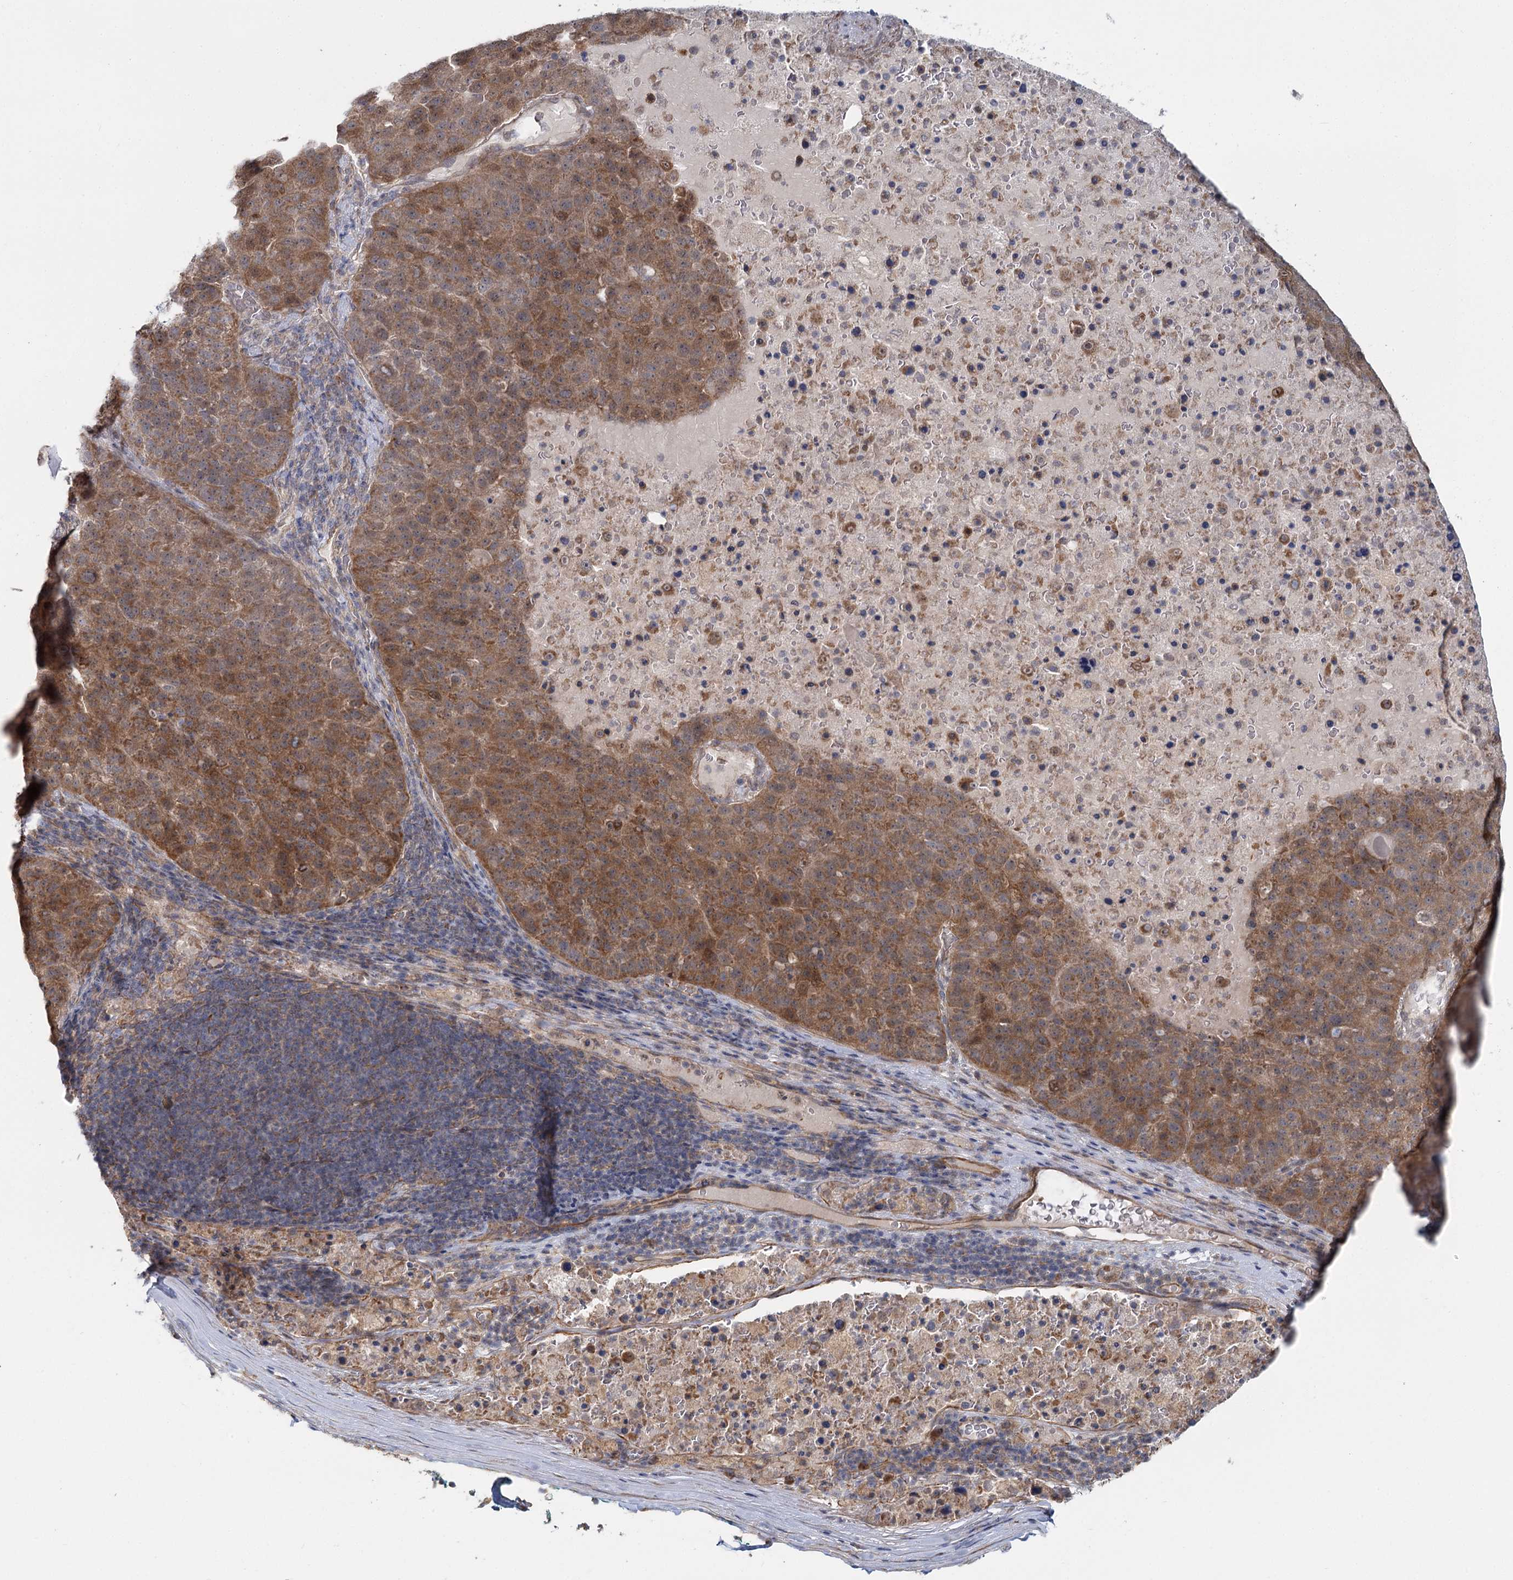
{"staining": {"intensity": "moderate", "quantity": ">75%", "location": "cytoplasmic/membranous"}, "tissue": "pancreatic cancer", "cell_type": "Tumor cells", "image_type": "cancer", "snomed": [{"axis": "morphology", "description": "Adenocarcinoma, NOS"}, {"axis": "topography", "description": "Pancreas"}], "caption": "Adenocarcinoma (pancreatic) stained with DAB IHC displays medium levels of moderate cytoplasmic/membranous expression in approximately >75% of tumor cells.", "gene": "TBC1D9B", "patient": {"sex": "female", "age": 61}}